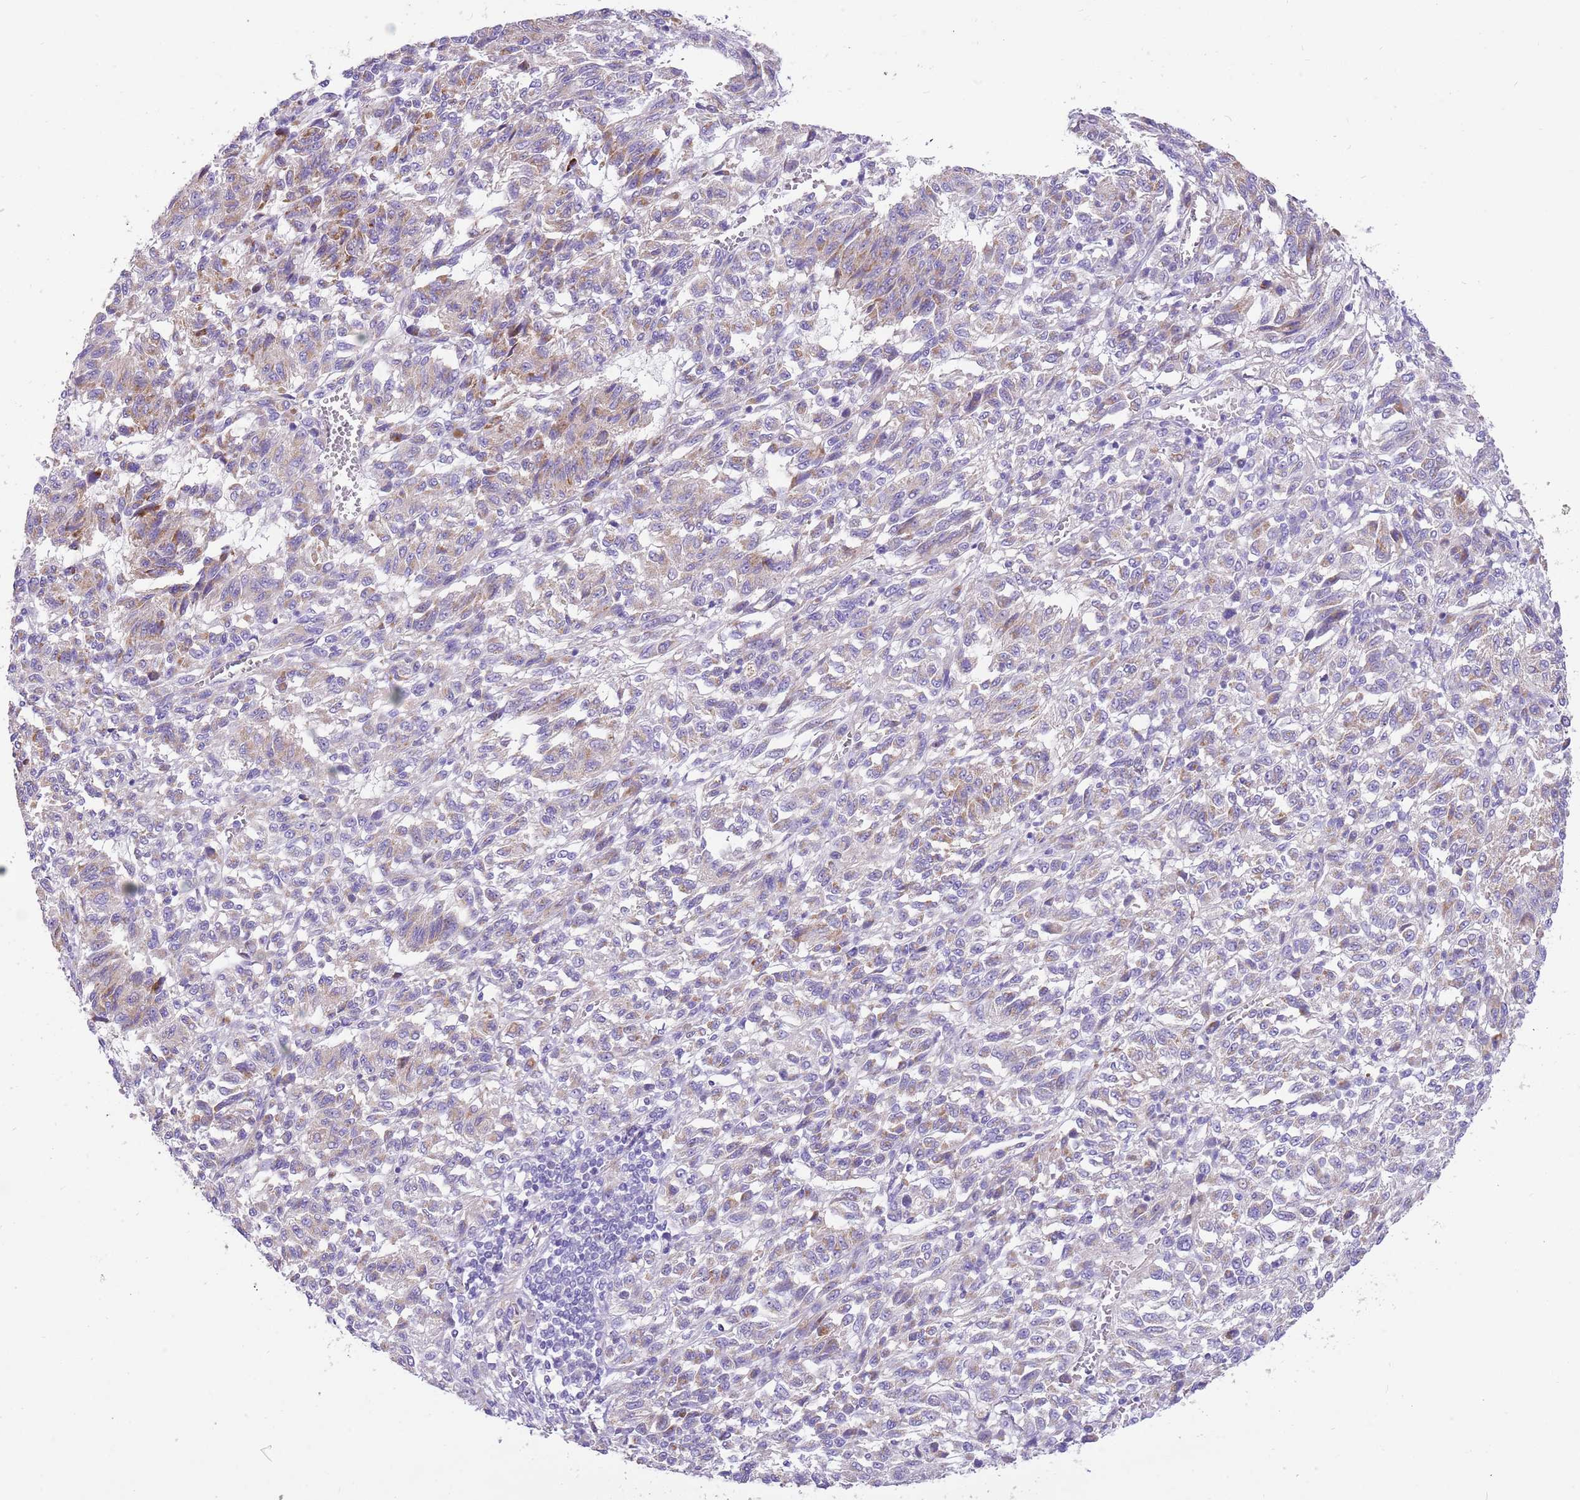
{"staining": {"intensity": "weak", "quantity": "<25%", "location": "cytoplasmic/membranous"}, "tissue": "melanoma", "cell_type": "Tumor cells", "image_type": "cancer", "snomed": [{"axis": "morphology", "description": "Malignant melanoma, Metastatic site"}, {"axis": "topography", "description": "Lung"}], "caption": "Micrograph shows no significant protein staining in tumor cells of melanoma.", "gene": "SERINC3", "patient": {"sex": "male", "age": 64}}